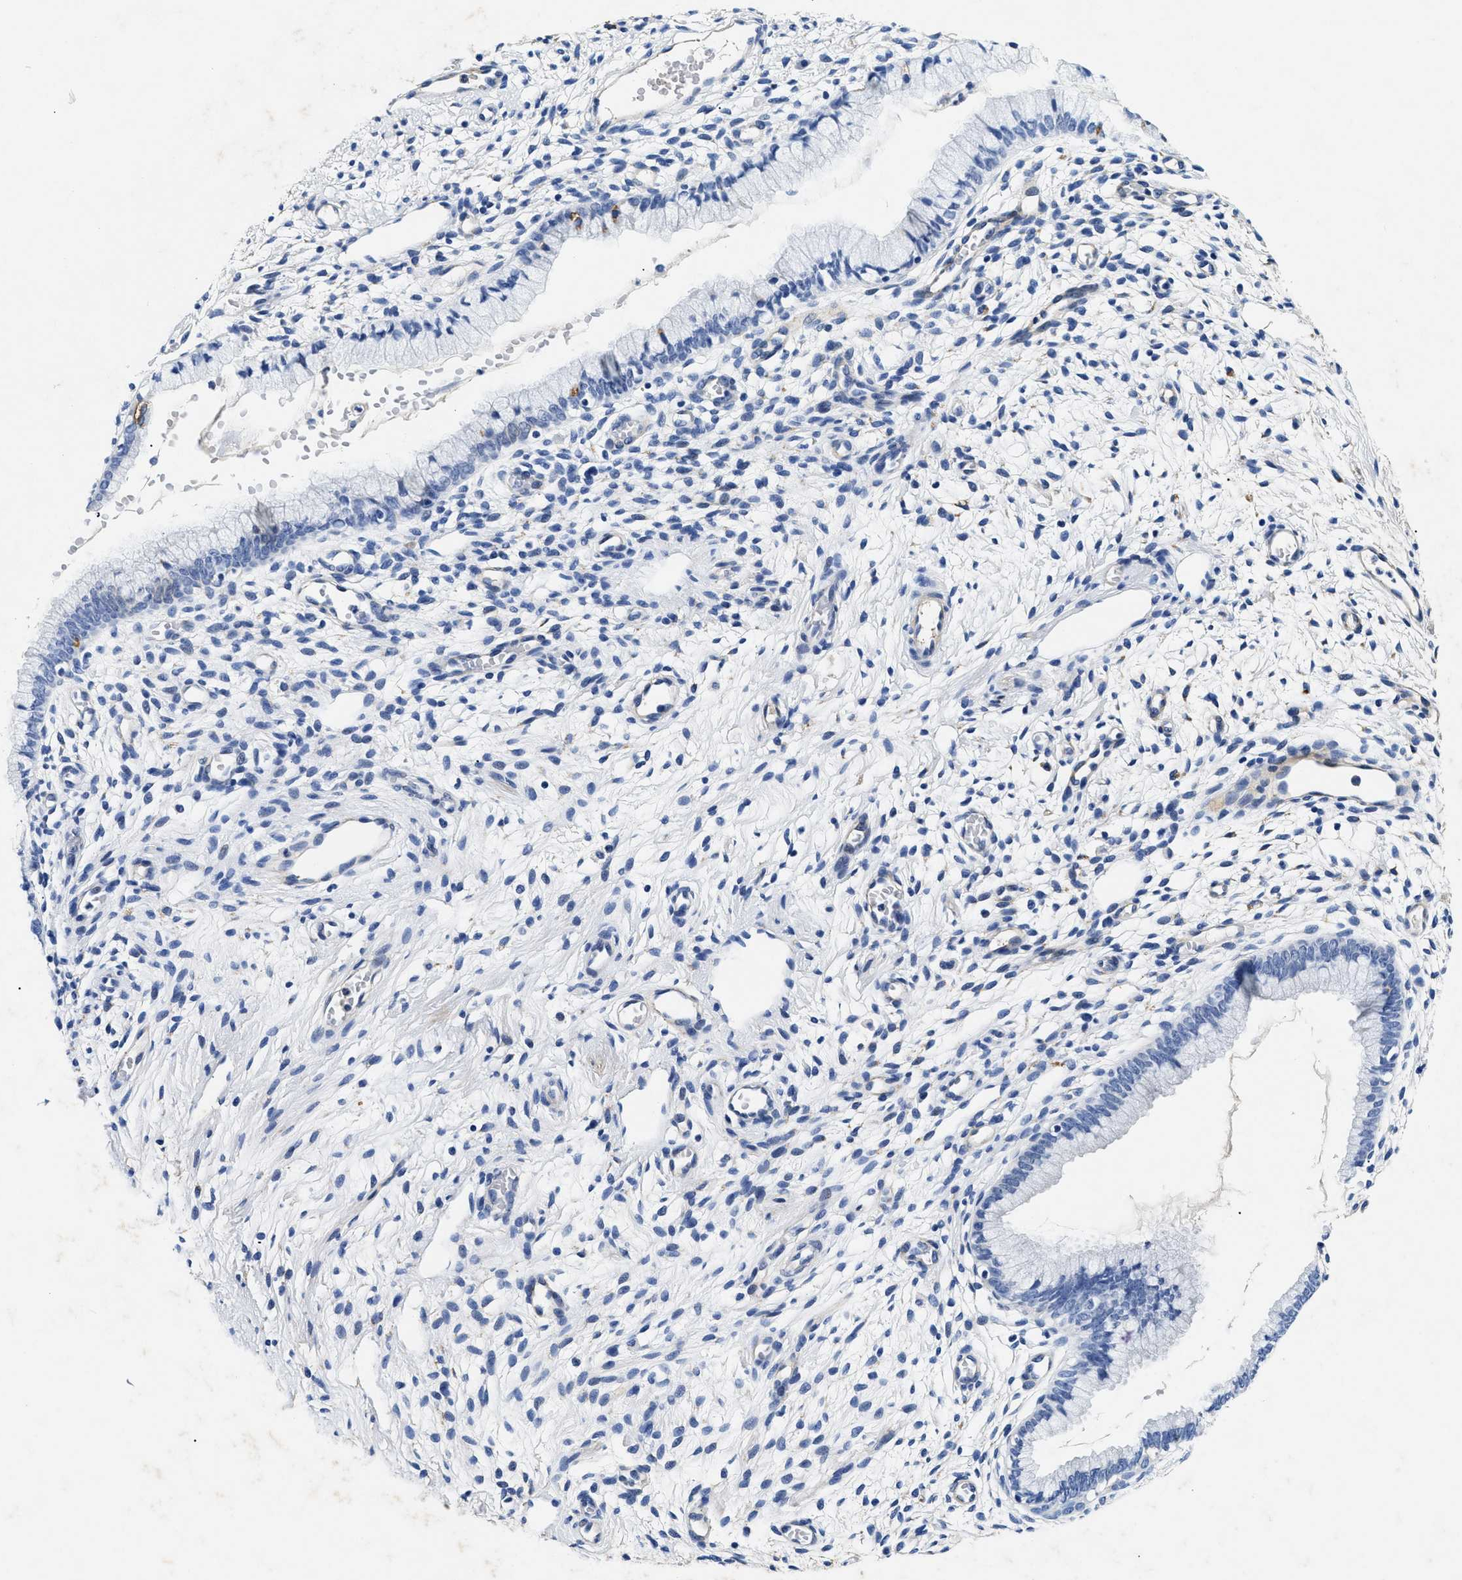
{"staining": {"intensity": "negative", "quantity": "none", "location": "none"}, "tissue": "cervix", "cell_type": "Glandular cells", "image_type": "normal", "snomed": [{"axis": "morphology", "description": "Normal tissue, NOS"}, {"axis": "topography", "description": "Cervix"}], "caption": "A histopathology image of human cervix is negative for staining in glandular cells. (DAB (3,3'-diaminobenzidine) IHC with hematoxylin counter stain).", "gene": "LAMA3", "patient": {"sex": "female", "age": 65}}